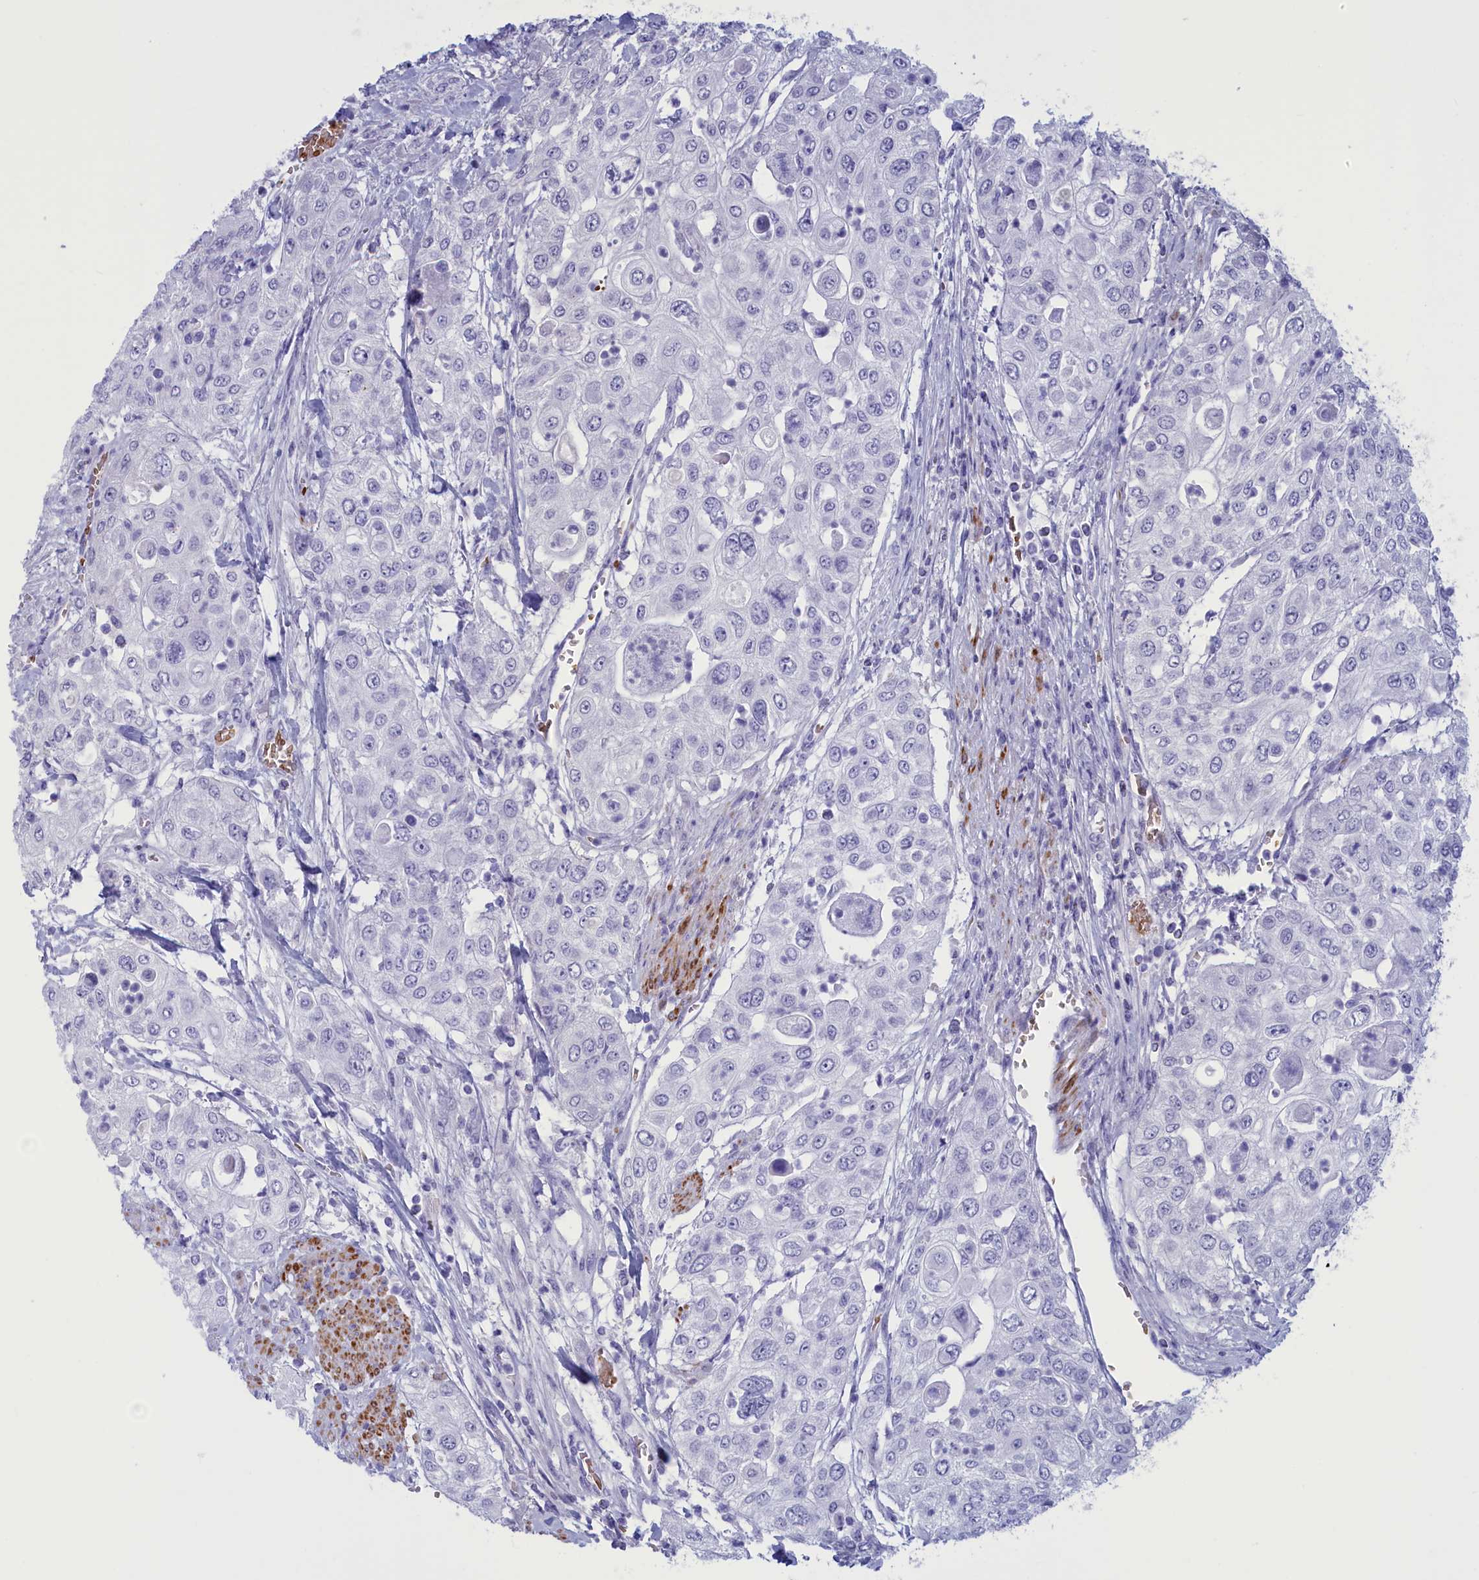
{"staining": {"intensity": "negative", "quantity": "none", "location": "none"}, "tissue": "urothelial cancer", "cell_type": "Tumor cells", "image_type": "cancer", "snomed": [{"axis": "morphology", "description": "Urothelial carcinoma, High grade"}, {"axis": "topography", "description": "Urinary bladder"}], "caption": "Protein analysis of urothelial carcinoma (high-grade) exhibits no significant staining in tumor cells.", "gene": "GAPDHS", "patient": {"sex": "female", "age": 79}}